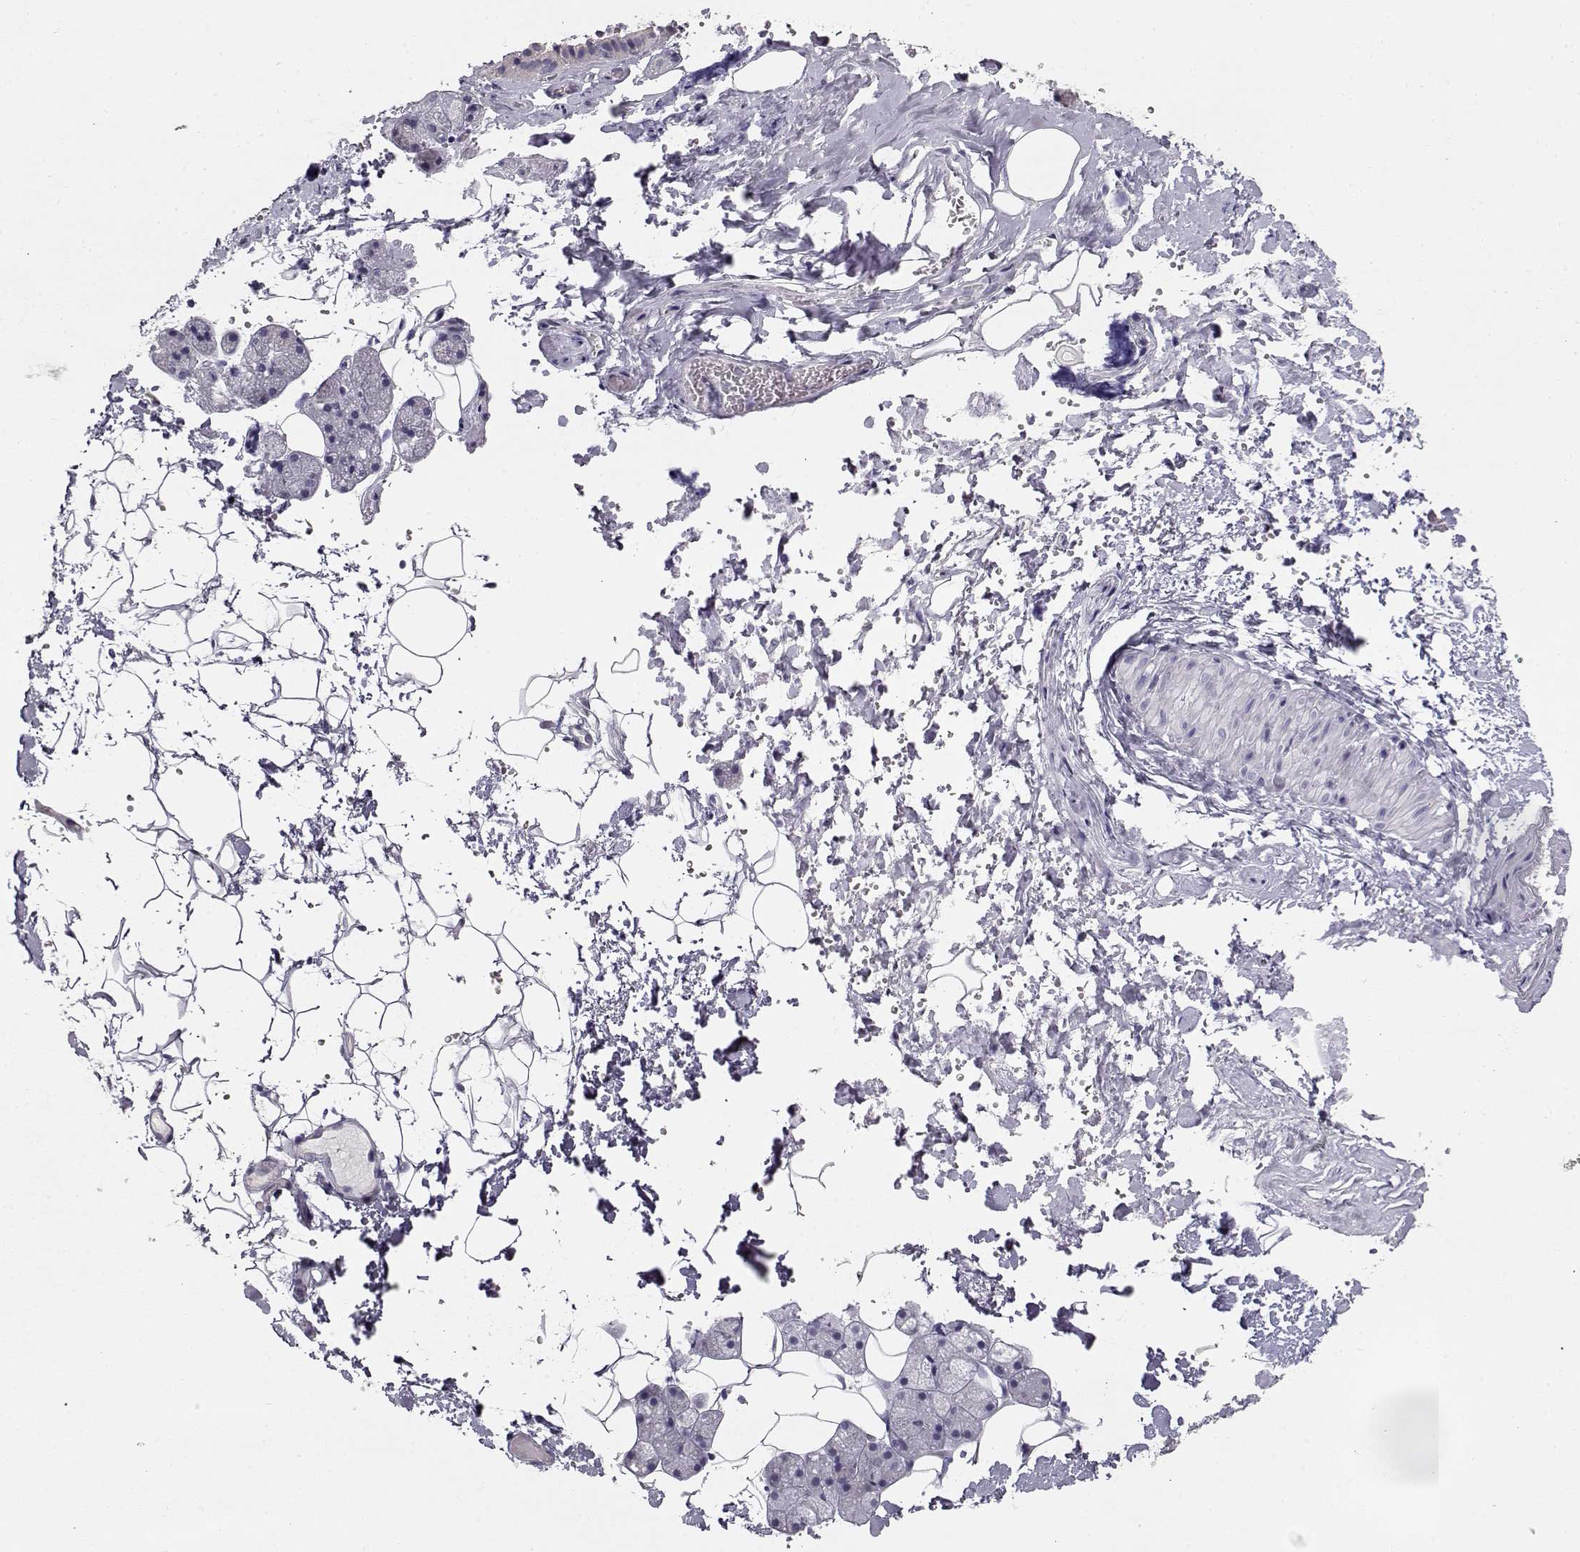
{"staining": {"intensity": "negative", "quantity": "none", "location": "none"}, "tissue": "salivary gland", "cell_type": "Glandular cells", "image_type": "normal", "snomed": [{"axis": "morphology", "description": "Normal tissue, NOS"}, {"axis": "topography", "description": "Salivary gland"}], "caption": "Immunohistochemistry (IHC) of normal human salivary gland shows no expression in glandular cells.", "gene": "GLIPR1L2", "patient": {"sex": "male", "age": 38}}